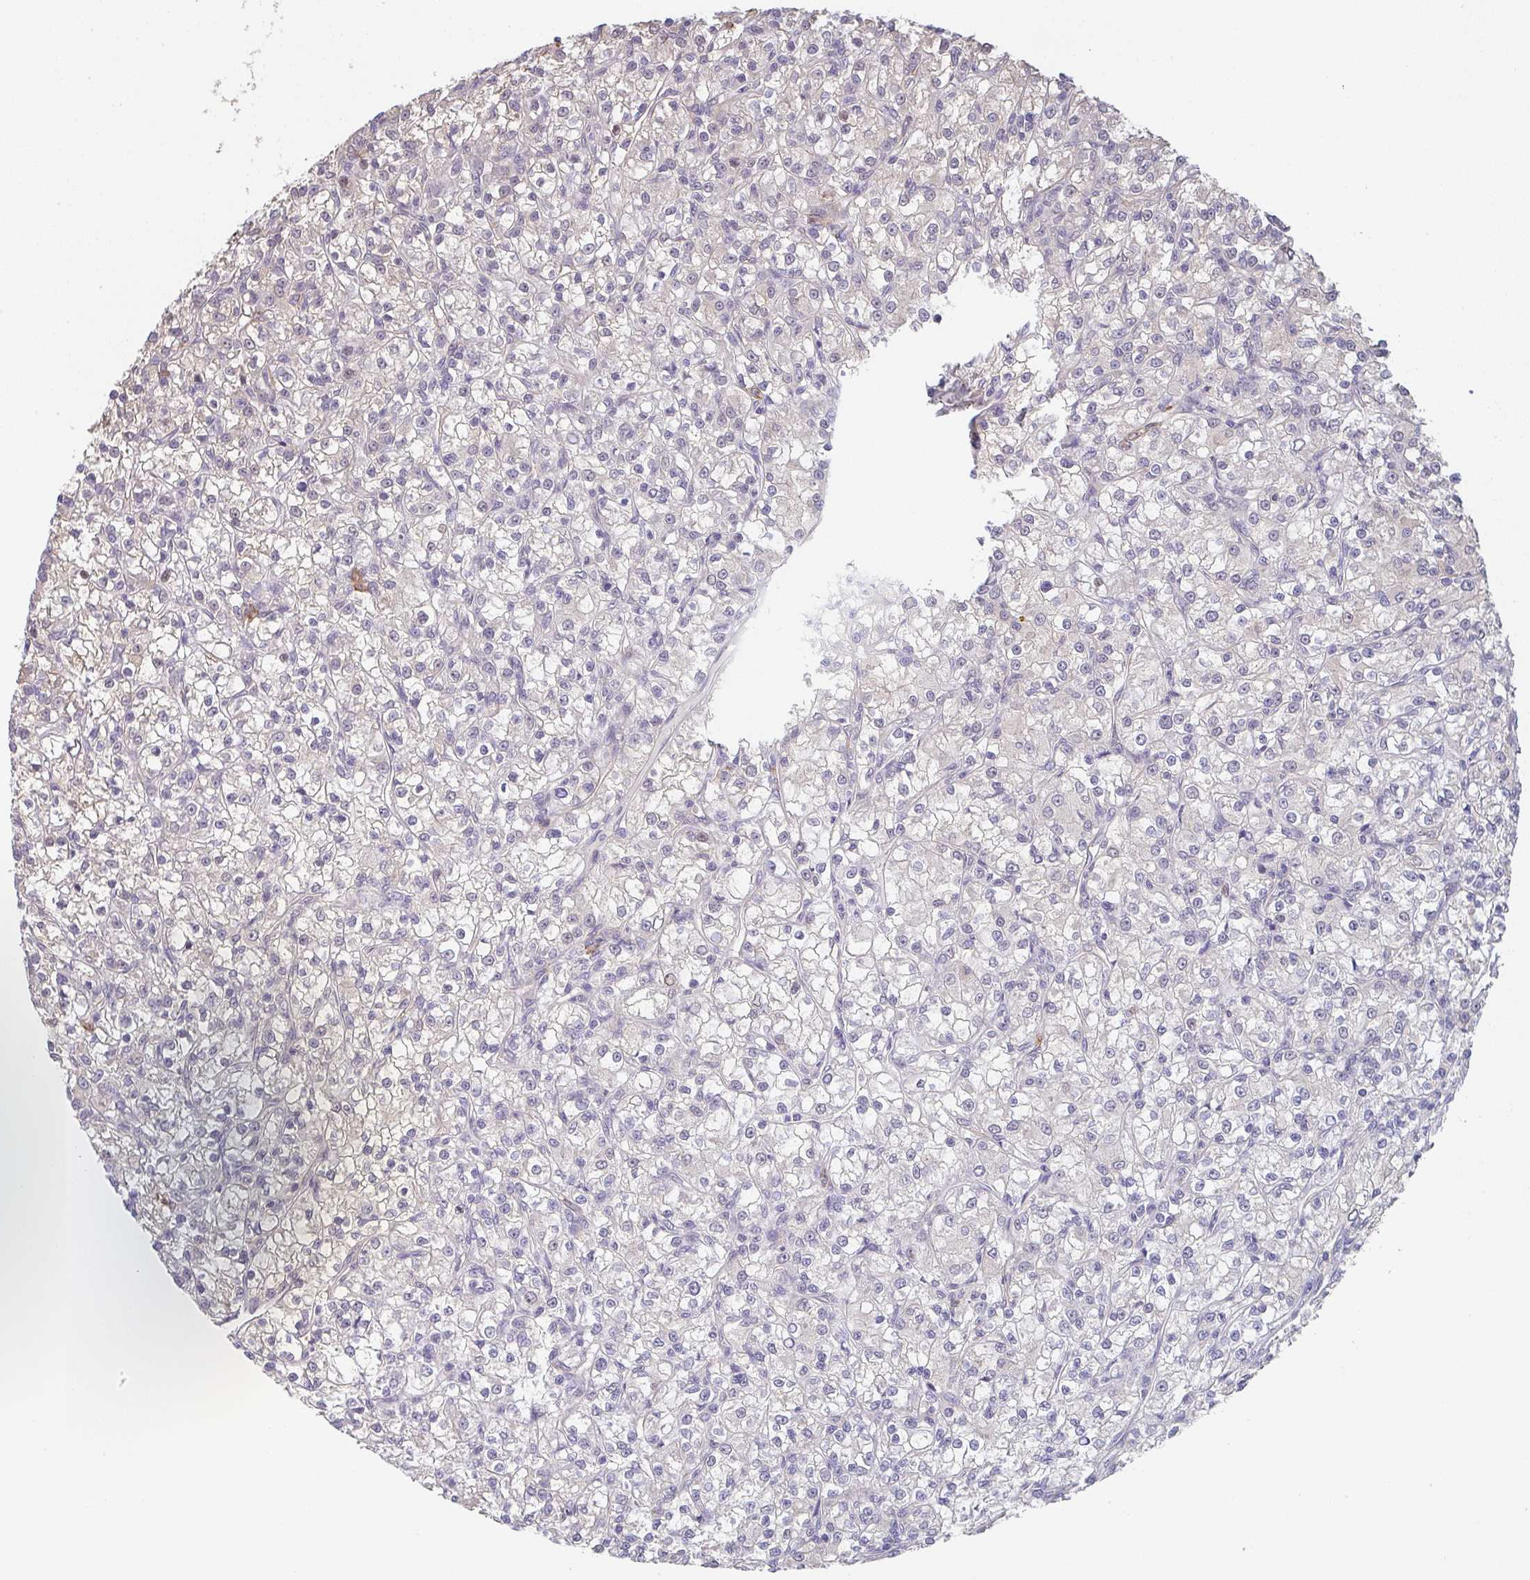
{"staining": {"intensity": "negative", "quantity": "none", "location": "none"}, "tissue": "renal cancer", "cell_type": "Tumor cells", "image_type": "cancer", "snomed": [{"axis": "morphology", "description": "Adenocarcinoma, NOS"}, {"axis": "topography", "description": "Kidney"}], "caption": "IHC histopathology image of neoplastic tissue: human renal cancer stained with DAB (3,3'-diaminobenzidine) displays no significant protein positivity in tumor cells.", "gene": "DBN1", "patient": {"sex": "female", "age": 59}}